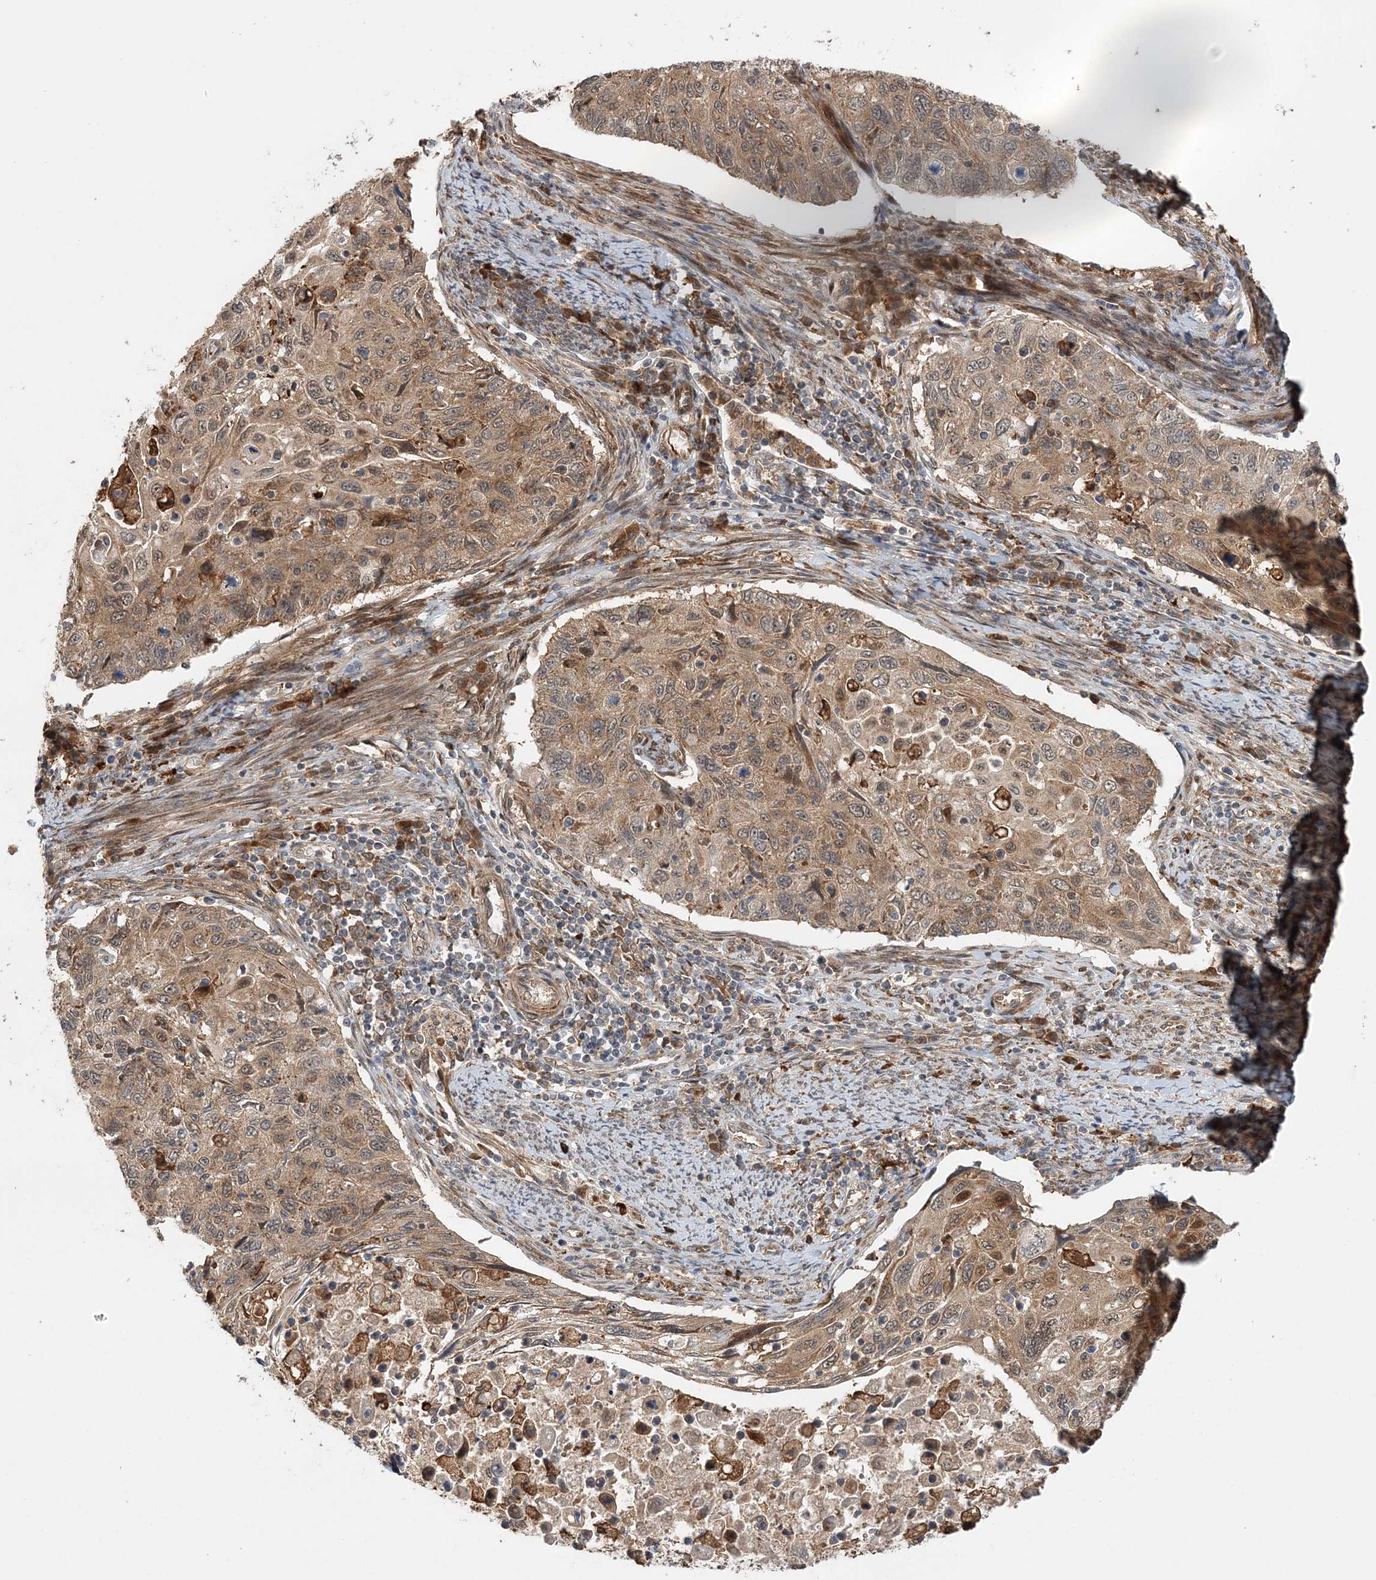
{"staining": {"intensity": "moderate", "quantity": ">75%", "location": "cytoplasmic/membranous"}, "tissue": "cervical cancer", "cell_type": "Tumor cells", "image_type": "cancer", "snomed": [{"axis": "morphology", "description": "Squamous cell carcinoma, NOS"}, {"axis": "topography", "description": "Cervix"}], "caption": "This is a photomicrograph of IHC staining of cervical squamous cell carcinoma, which shows moderate staining in the cytoplasmic/membranous of tumor cells.", "gene": "UBTD2", "patient": {"sex": "female", "age": 70}}